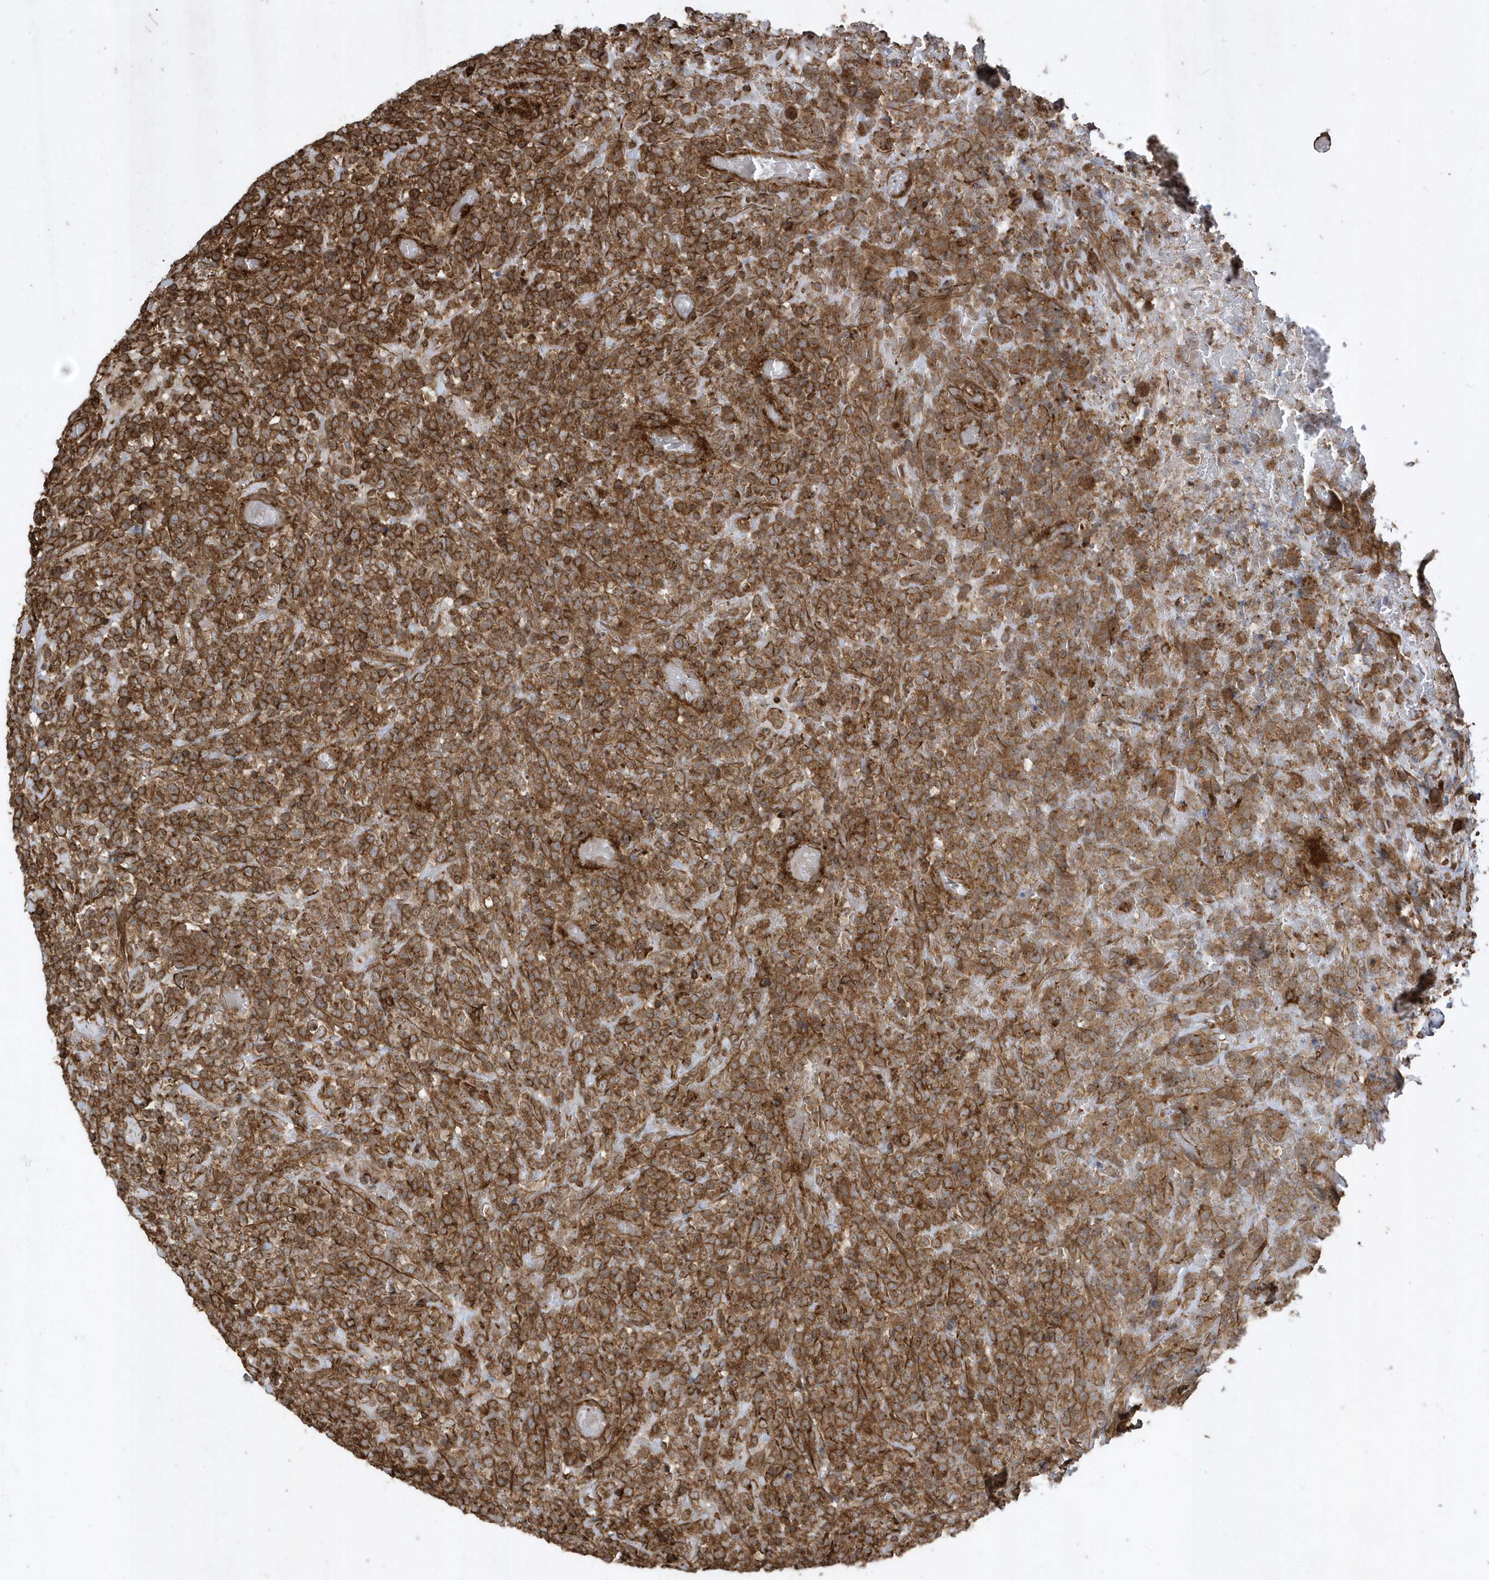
{"staining": {"intensity": "moderate", "quantity": ">75%", "location": "cytoplasmic/membranous"}, "tissue": "lymphoma", "cell_type": "Tumor cells", "image_type": "cancer", "snomed": [{"axis": "morphology", "description": "Malignant lymphoma, non-Hodgkin's type, High grade"}, {"axis": "topography", "description": "Colon"}], "caption": "About >75% of tumor cells in lymphoma show moderate cytoplasmic/membranous protein expression as visualized by brown immunohistochemical staining.", "gene": "SENP8", "patient": {"sex": "female", "age": 53}}